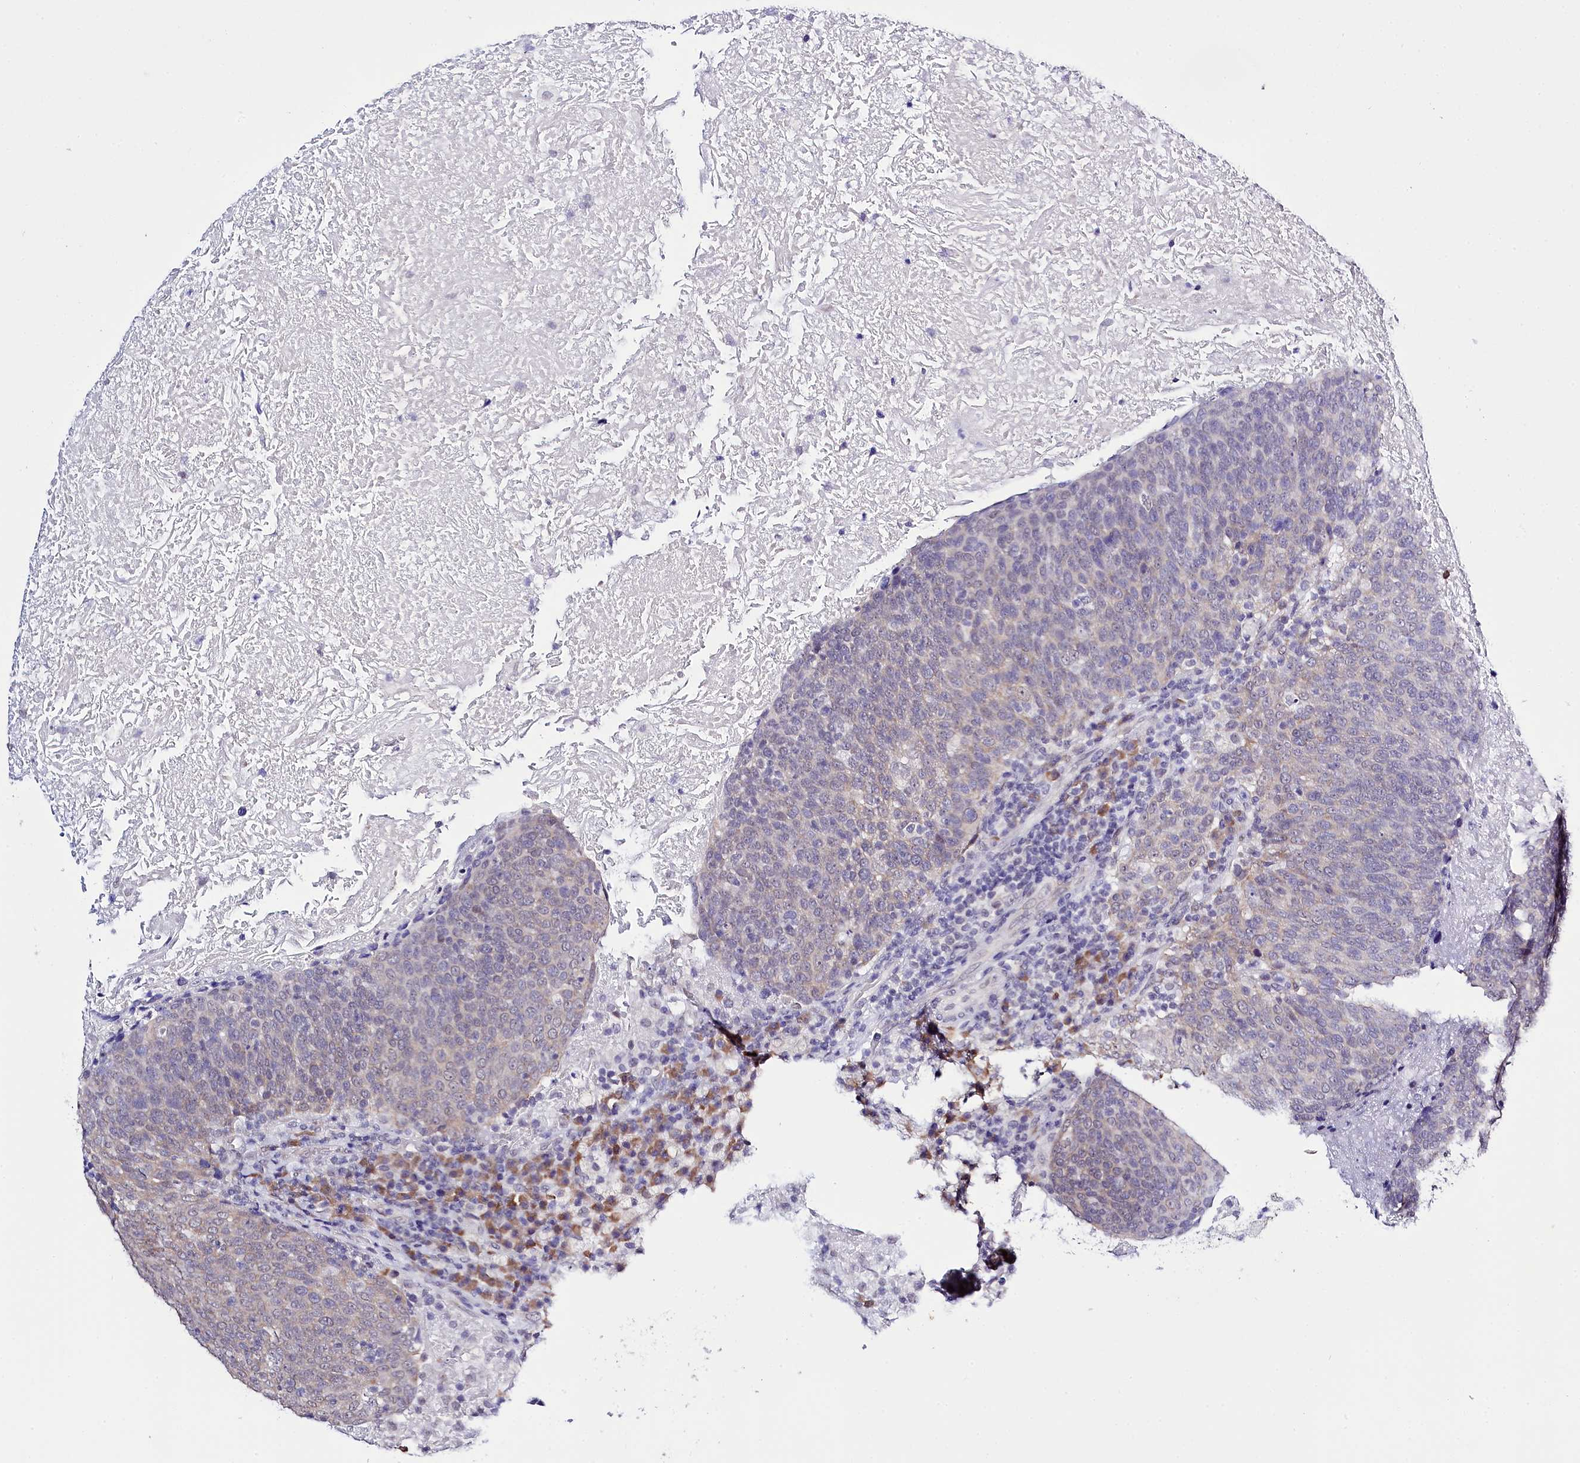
{"staining": {"intensity": "weak", "quantity": "<25%", "location": "cytoplasmic/membranous"}, "tissue": "head and neck cancer", "cell_type": "Tumor cells", "image_type": "cancer", "snomed": [{"axis": "morphology", "description": "Squamous cell carcinoma, NOS"}, {"axis": "morphology", "description": "Squamous cell carcinoma, metastatic, NOS"}, {"axis": "topography", "description": "Lymph node"}, {"axis": "topography", "description": "Head-Neck"}], "caption": "There is no significant positivity in tumor cells of head and neck squamous cell carcinoma.", "gene": "SPATS2", "patient": {"sex": "male", "age": 62}}